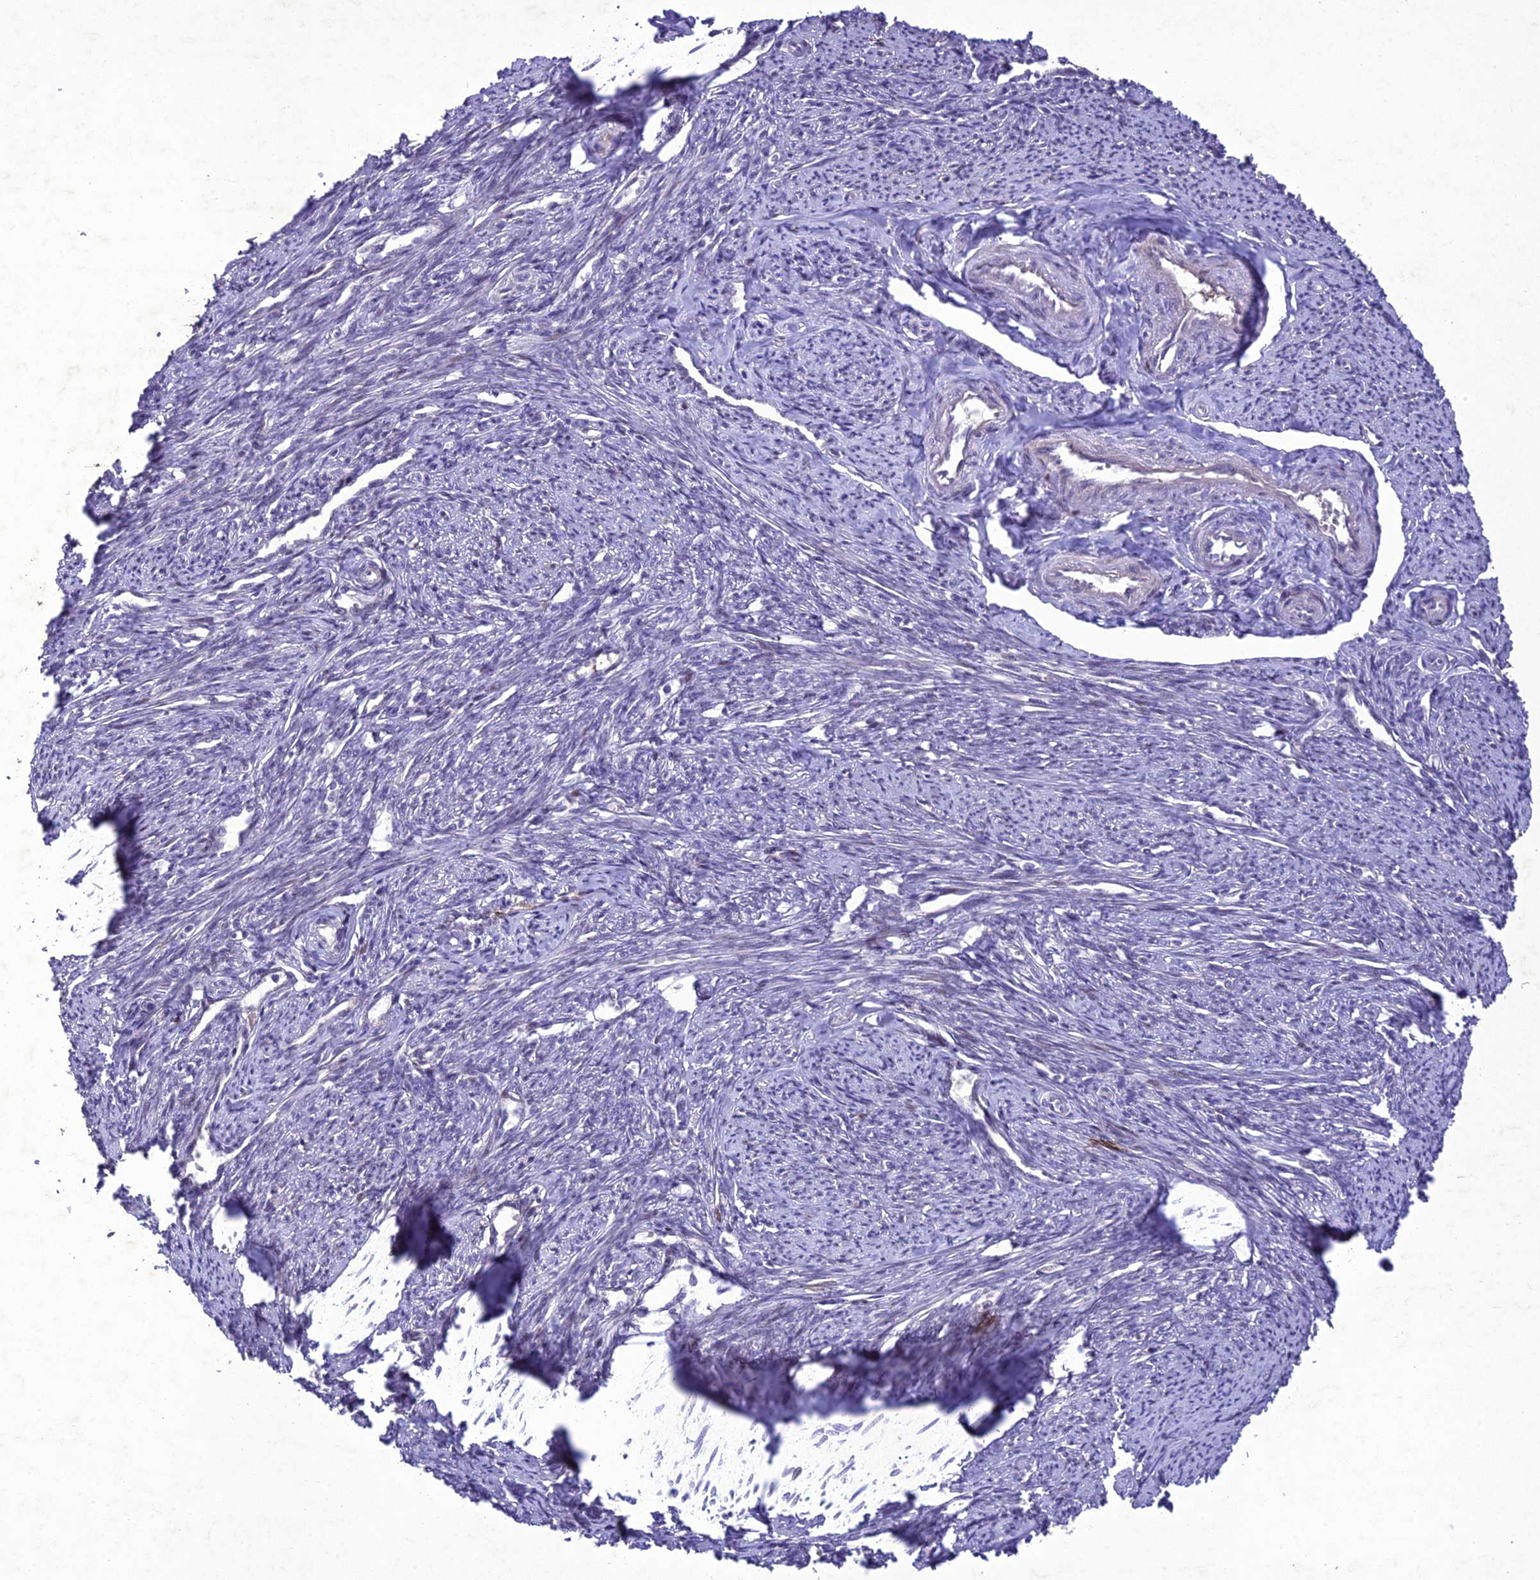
{"staining": {"intensity": "moderate", "quantity": "<25%", "location": "nuclear"}, "tissue": "smooth muscle", "cell_type": "Smooth muscle cells", "image_type": "normal", "snomed": [{"axis": "morphology", "description": "Normal tissue, NOS"}, {"axis": "topography", "description": "Smooth muscle"}, {"axis": "topography", "description": "Uterus"}], "caption": "The micrograph shows staining of benign smooth muscle, revealing moderate nuclear protein staining (brown color) within smooth muscle cells. (DAB (3,3'-diaminobenzidine) IHC with brightfield microscopy, high magnification).", "gene": "ANKRD52", "patient": {"sex": "female", "age": 59}}